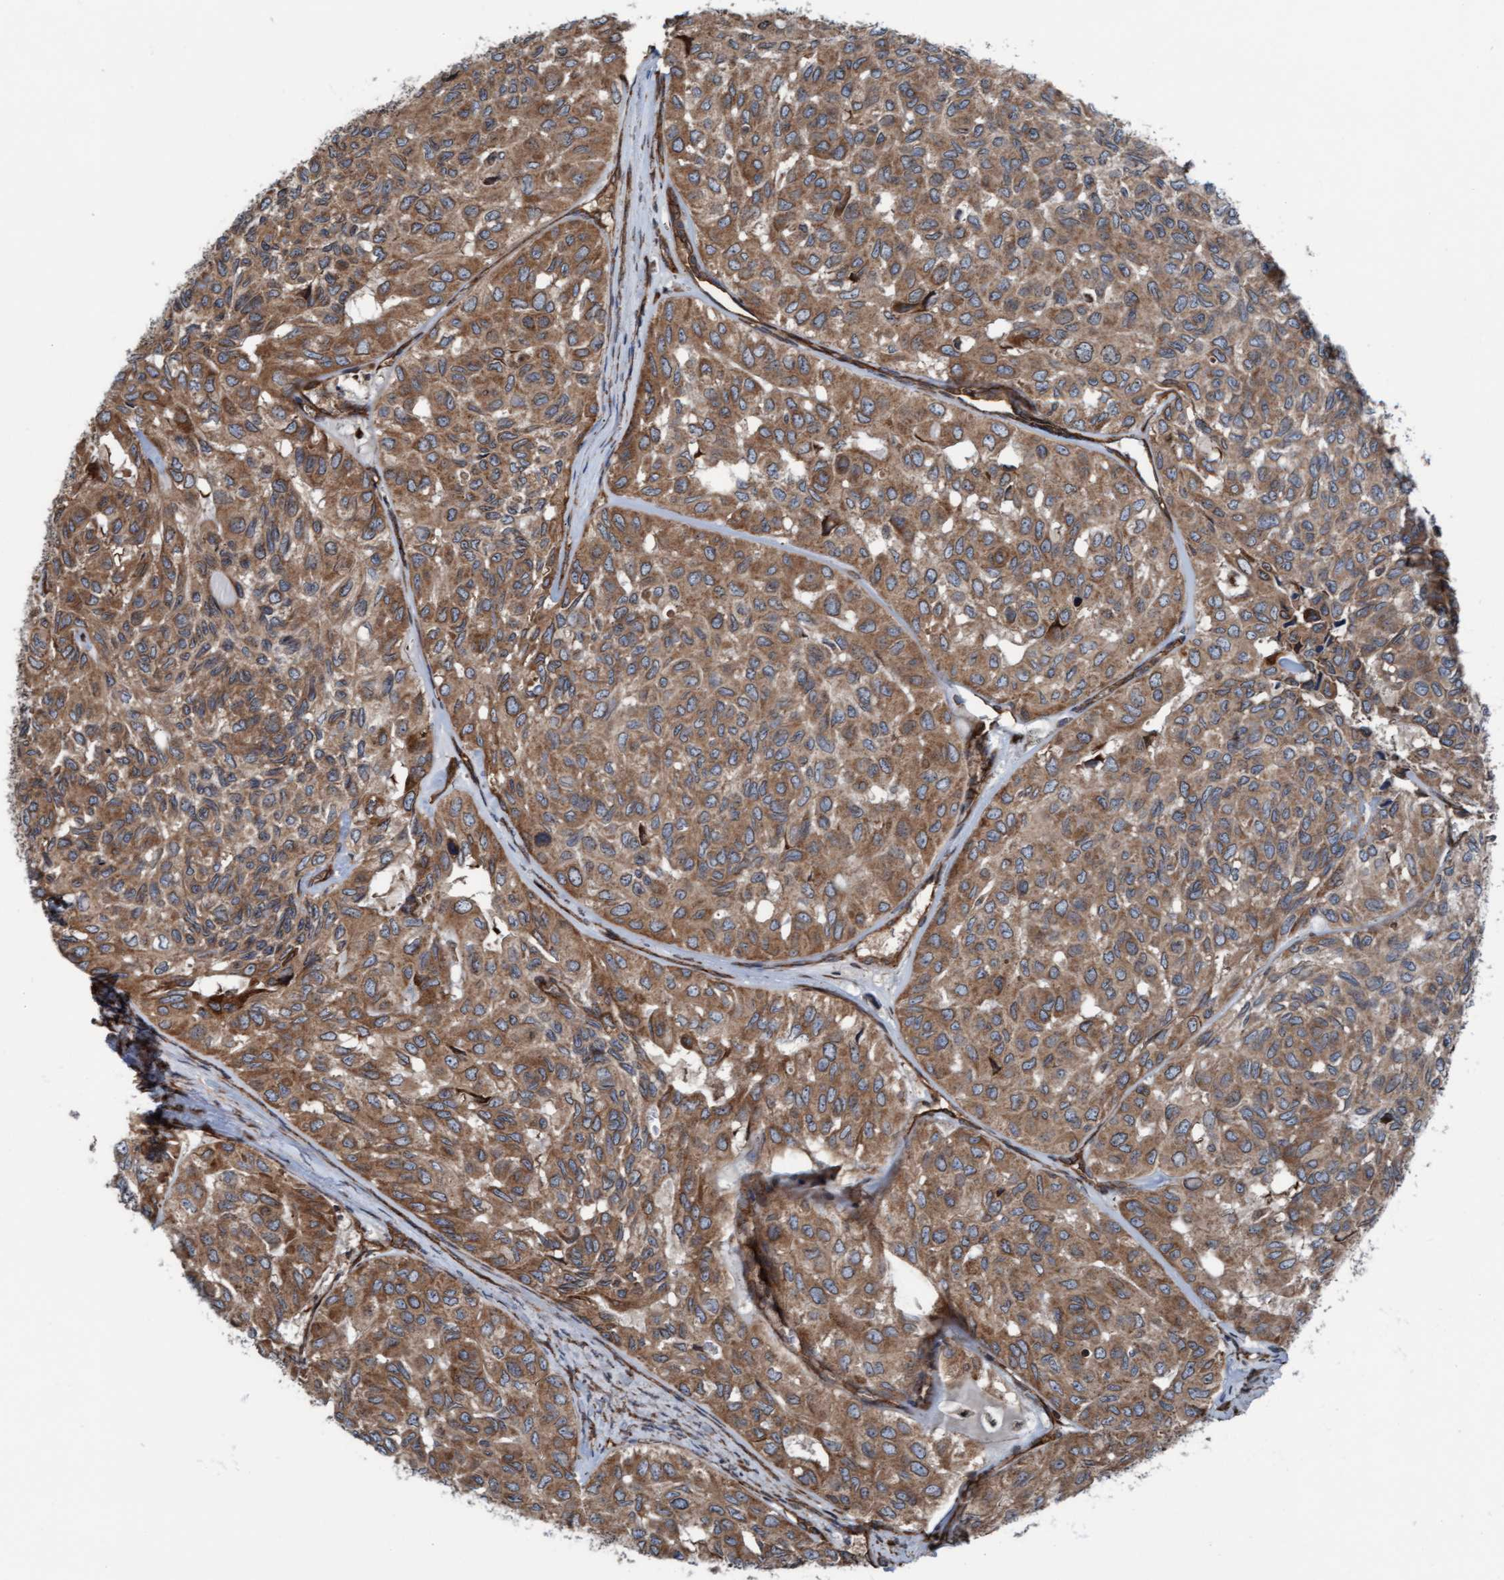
{"staining": {"intensity": "moderate", "quantity": ">75%", "location": "cytoplasmic/membranous"}, "tissue": "head and neck cancer", "cell_type": "Tumor cells", "image_type": "cancer", "snomed": [{"axis": "morphology", "description": "Adenocarcinoma, NOS"}, {"axis": "topography", "description": "Salivary gland, NOS"}, {"axis": "topography", "description": "Head-Neck"}], "caption": "Head and neck adenocarcinoma tissue shows moderate cytoplasmic/membranous expression in approximately >75% of tumor cells, visualized by immunohistochemistry.", "gene": "RAP1GAP2", "patient": {"sex": "female", "age": 76}}